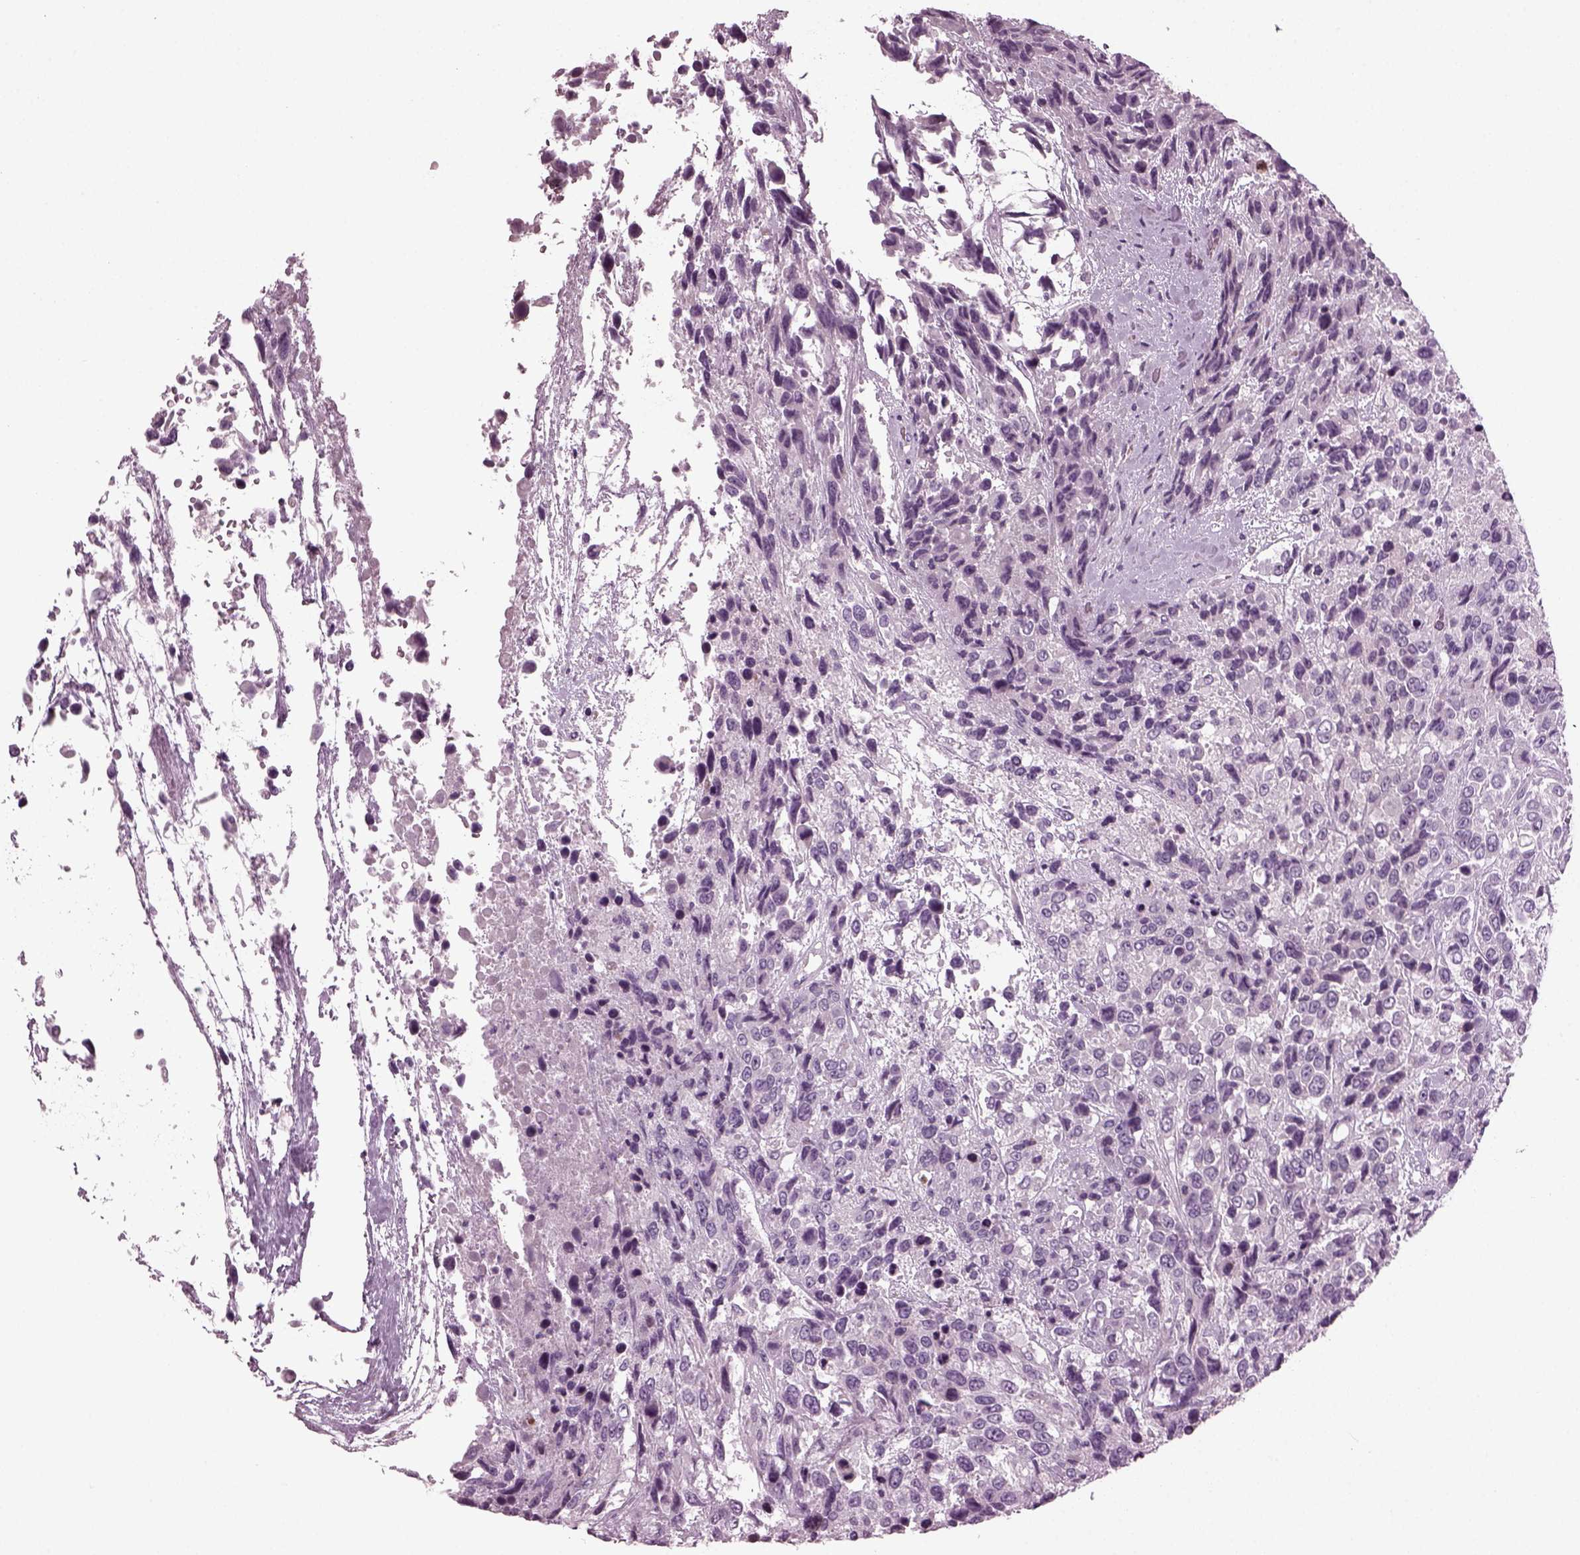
{"staining": {"intensity": "negative", "quantity": "none", "location": "none"}, "tissue": "urothelial cancer", "cell_type": "Tumor cells", "image_type": "cancer", "snomed": [{"axis": "morphology", "description": "Urothelial carcinoma, High grade"}, {"axis": "topography", "description": "Urinary bladder"}], "caption": "DAB (3,3'-diaminobenzidine) immunohistochemical staining of human high-grade urothelial carcinoma exhibits no significant staining in tumor cells.", "gene": "DPYSL5", "patient": {"sex": "female", "age": 70}}